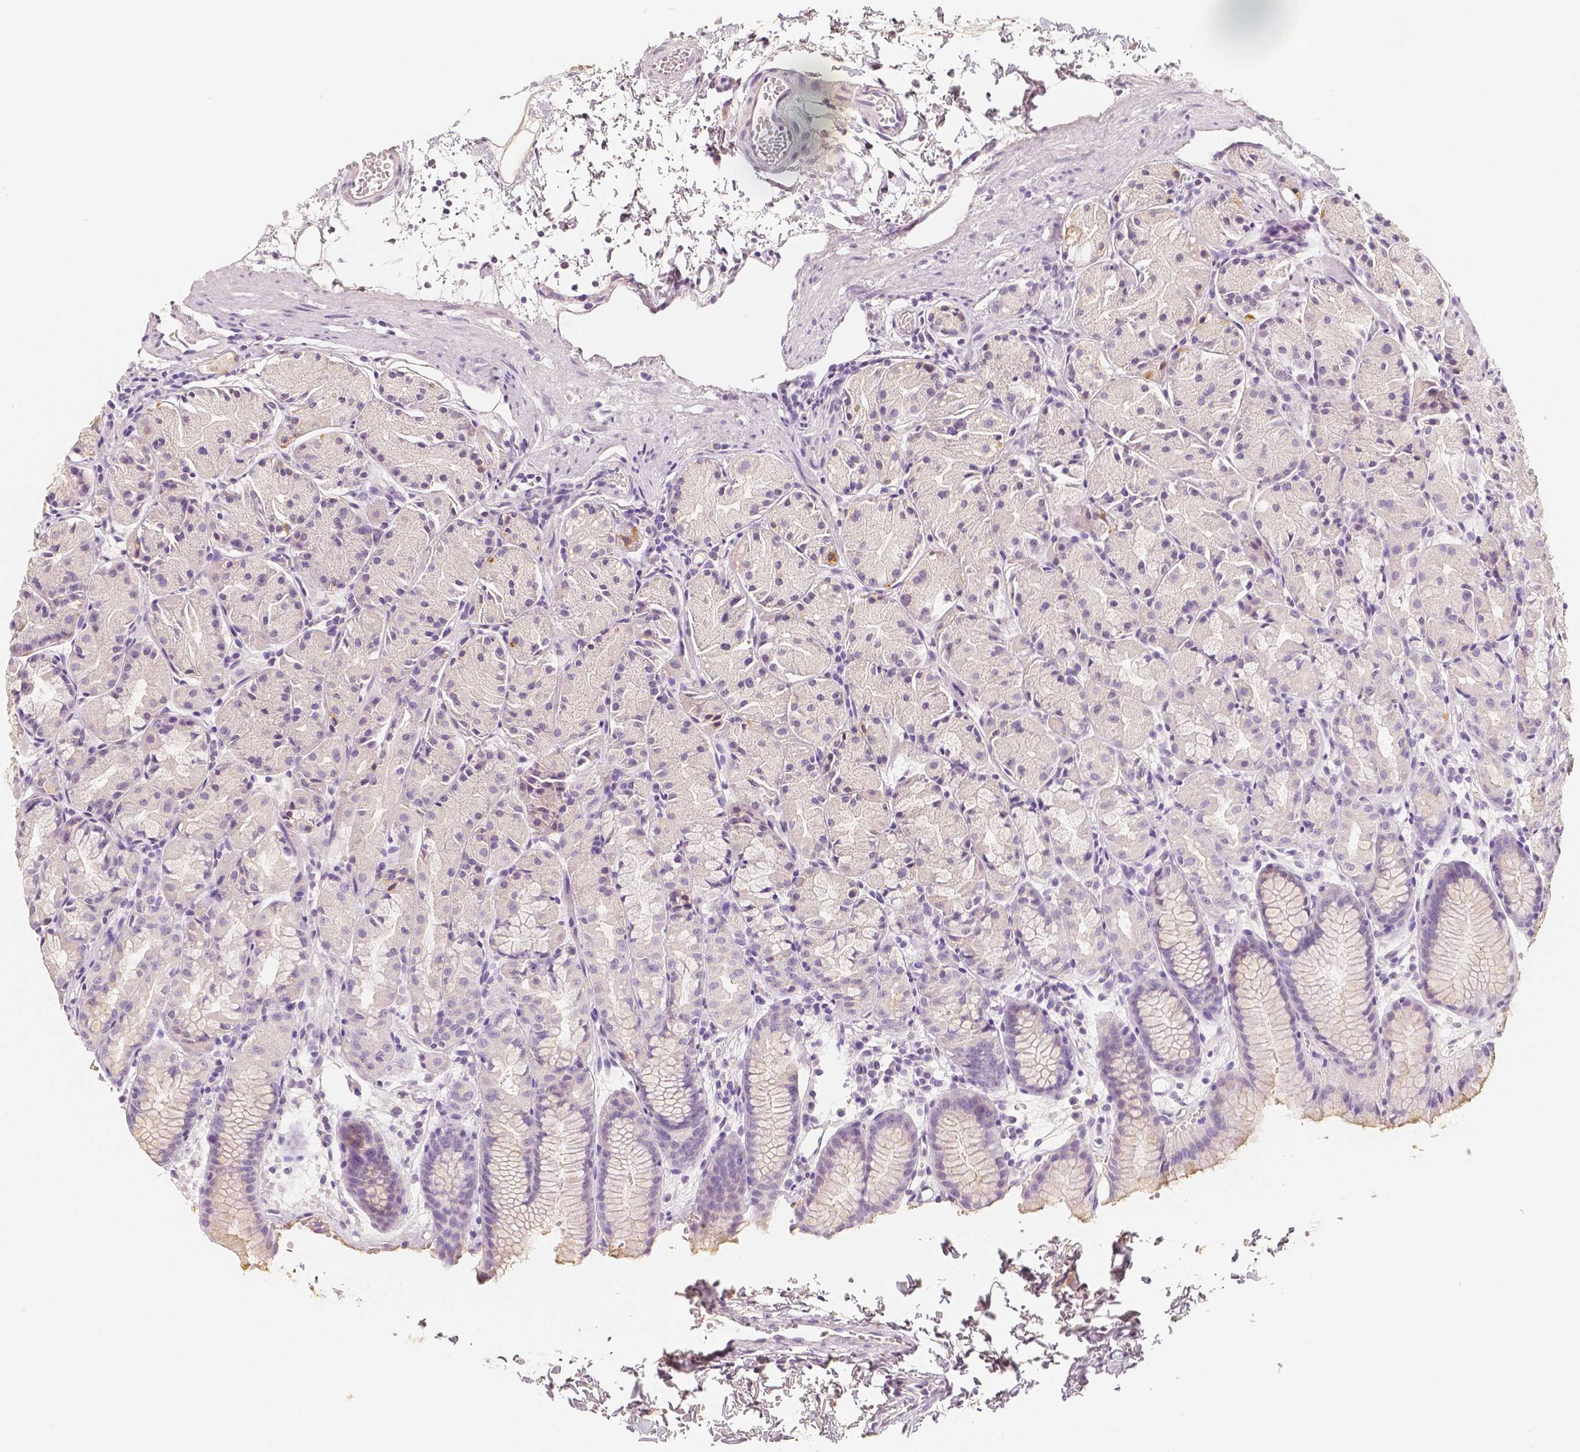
{"staining": {"intensity": "negative", "quantity": "none", "location": "none"}, "tissue": "stomach", "cell_type": "Glandular cells", "image_type": "normal", "snomed": [{"axis": "morphology", "description": "Normal tissue, NOS"}, {"axis": "topography", "description": "Stomach, upper"}], "caption": "The histopathology image exhibits no staining of glandular cells in benign stomach.", "gene": "NECAB2", "patient": {"sex": "male", "age": 47}}